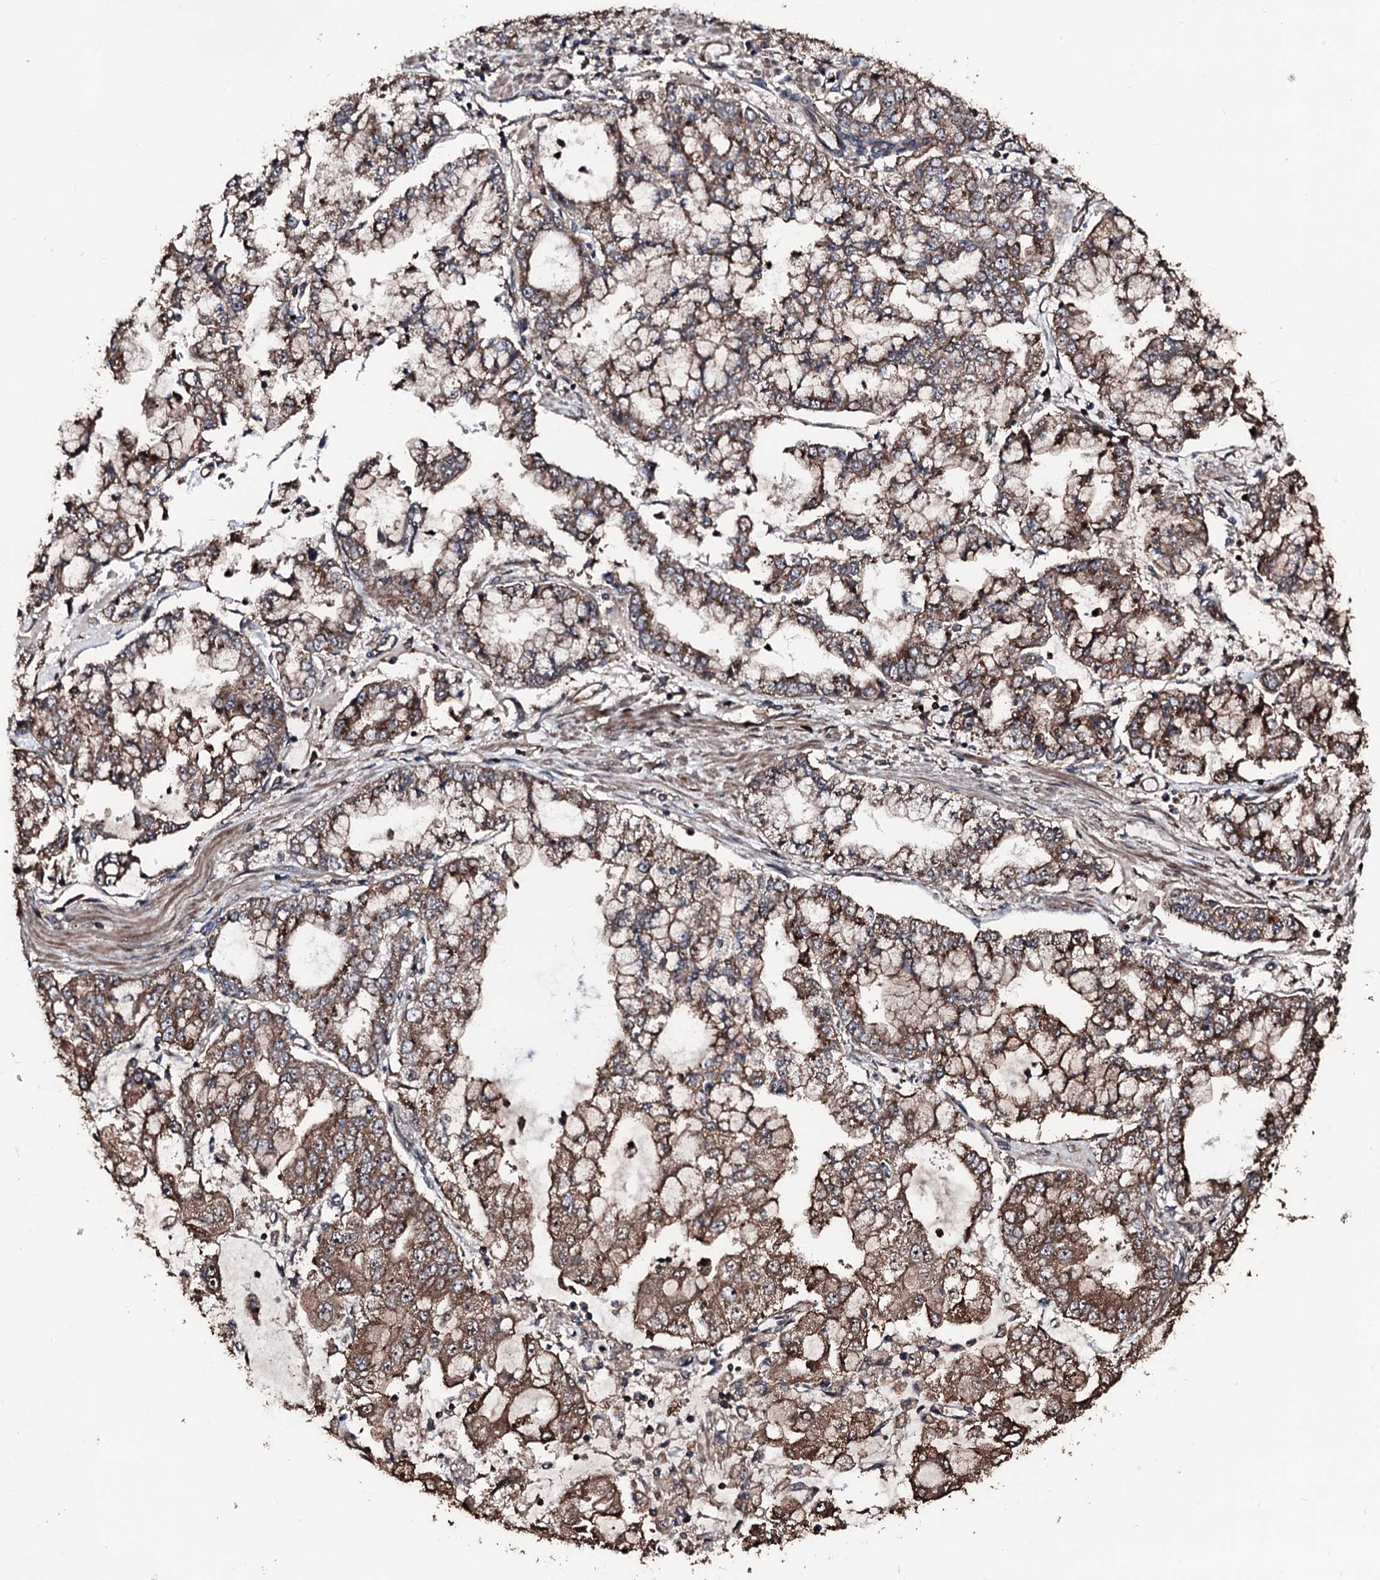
{"staining": {"intensity": "moderate", "quantity": ">75%", "location": "cytoplasmic/membranous"}, "tissue": "stomach cancer", "cell_type": "Tumor cells", "image_type": "cancer", "snomed": [{"axis": "morphology", "description": "Adenocarcinoma, NOS"}, {"axis": "topography", "description": "Stomach"}], "caption": "A medium amount of moderate cytoplasmic/membranous positivity is appreciated in approximately >75% of tumor cells in stomach cancer tissue.", "gene": "KIF18A", "patient": {"sex": "male", "age": 76}}